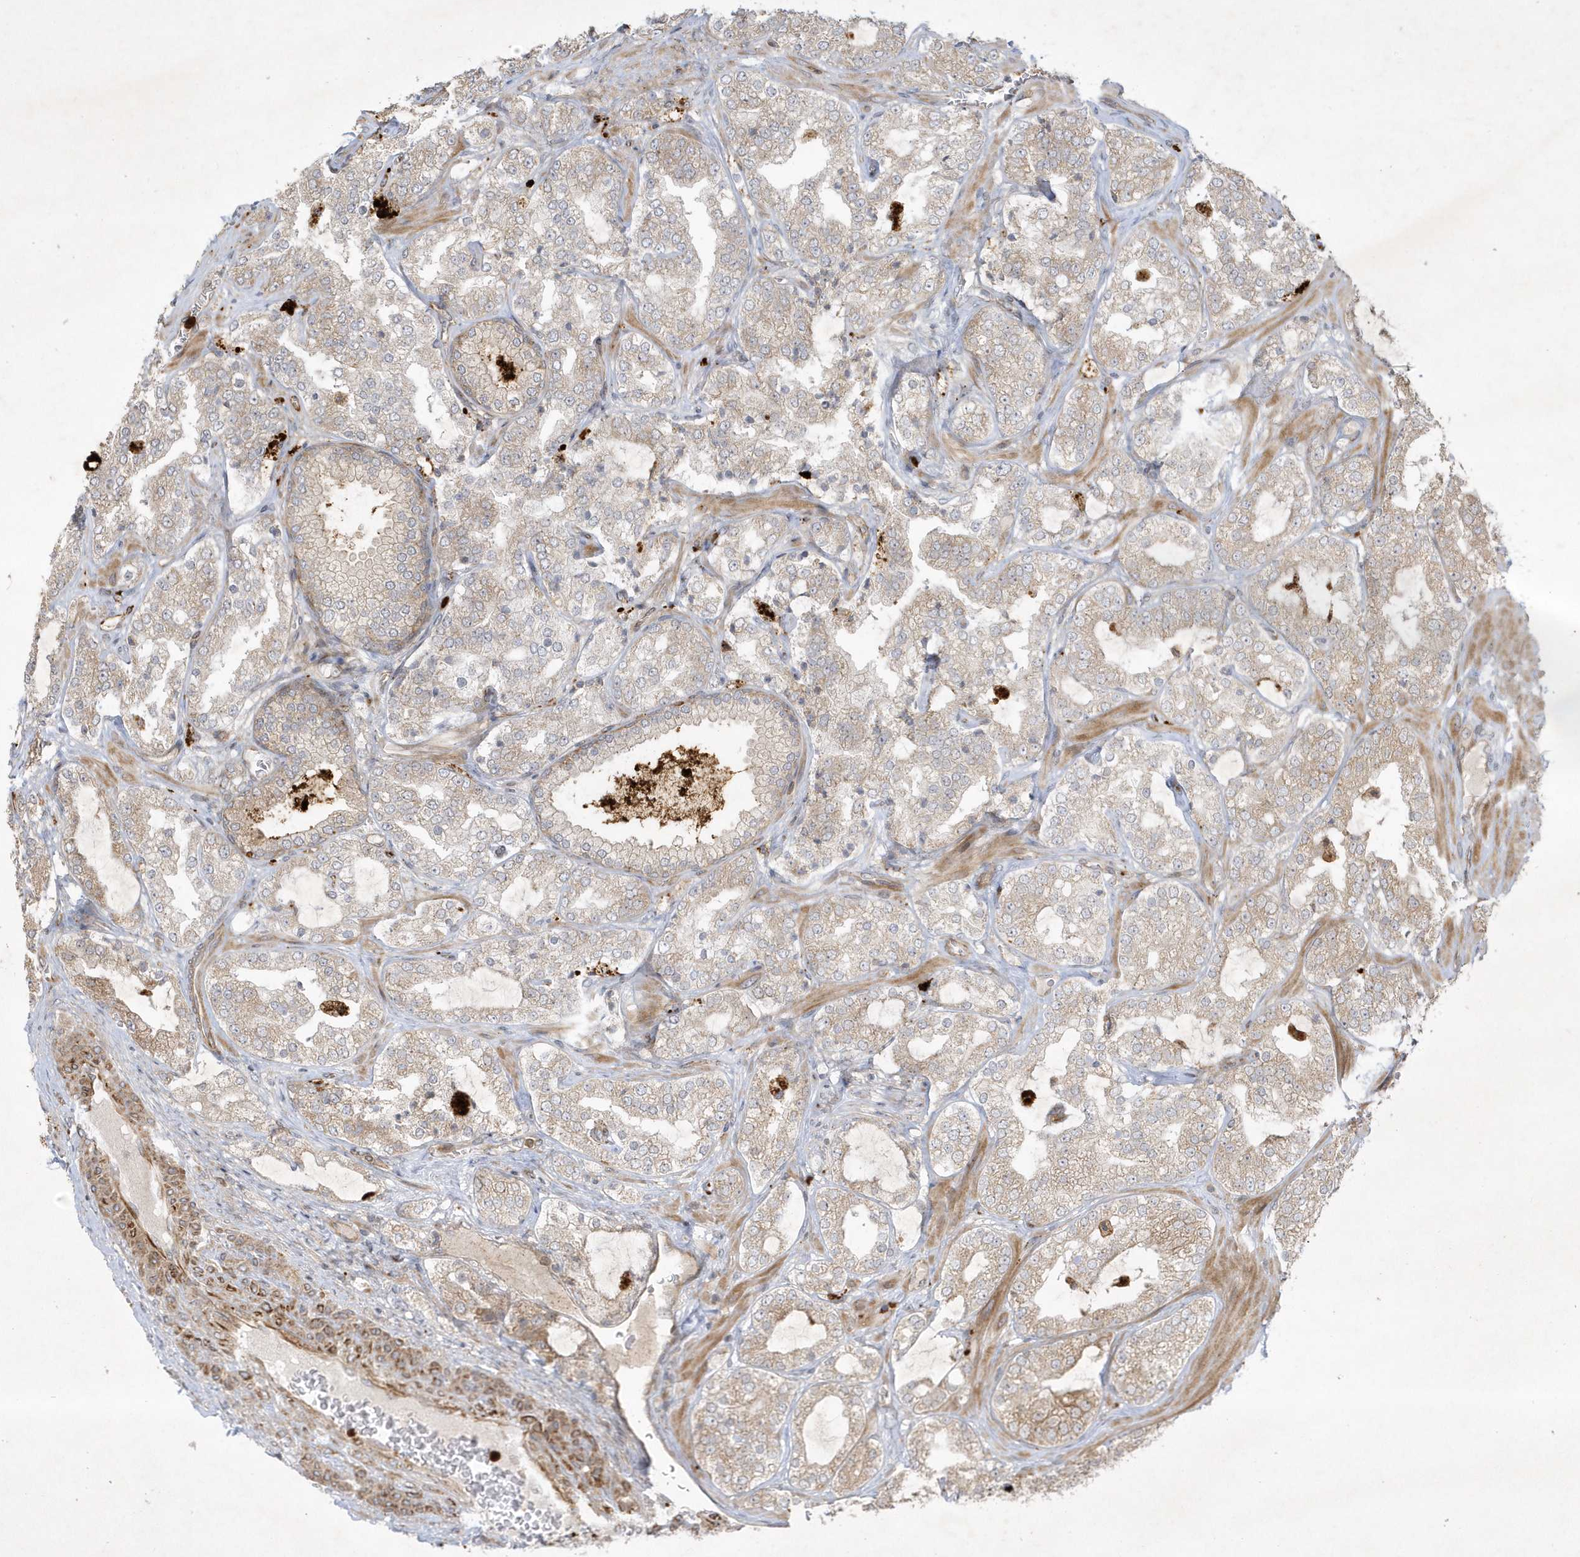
{"staining": {"intensity": "weak", "quantity": "25%-75%", "location": "cytoplasmic/membranous"}, "tissue": "prostate cancer", "cell_type": "Tumor cells", "image_type": "cancer", "snomed": [{"axis": "morphology", "description": "Adenocarcinoma, High grade"}, {"axis": "topography", "description": "Prostate"}], "caption": "High-power microscopy captured an IHC histopathology image of high-grade adenocarcinoma (prostate), revealing weak cytoplasmic/membranous positivity in about 25%-75% of tumor cells.", "gene": "IFT57", "patient": {"sex": "male", "age": 64}}